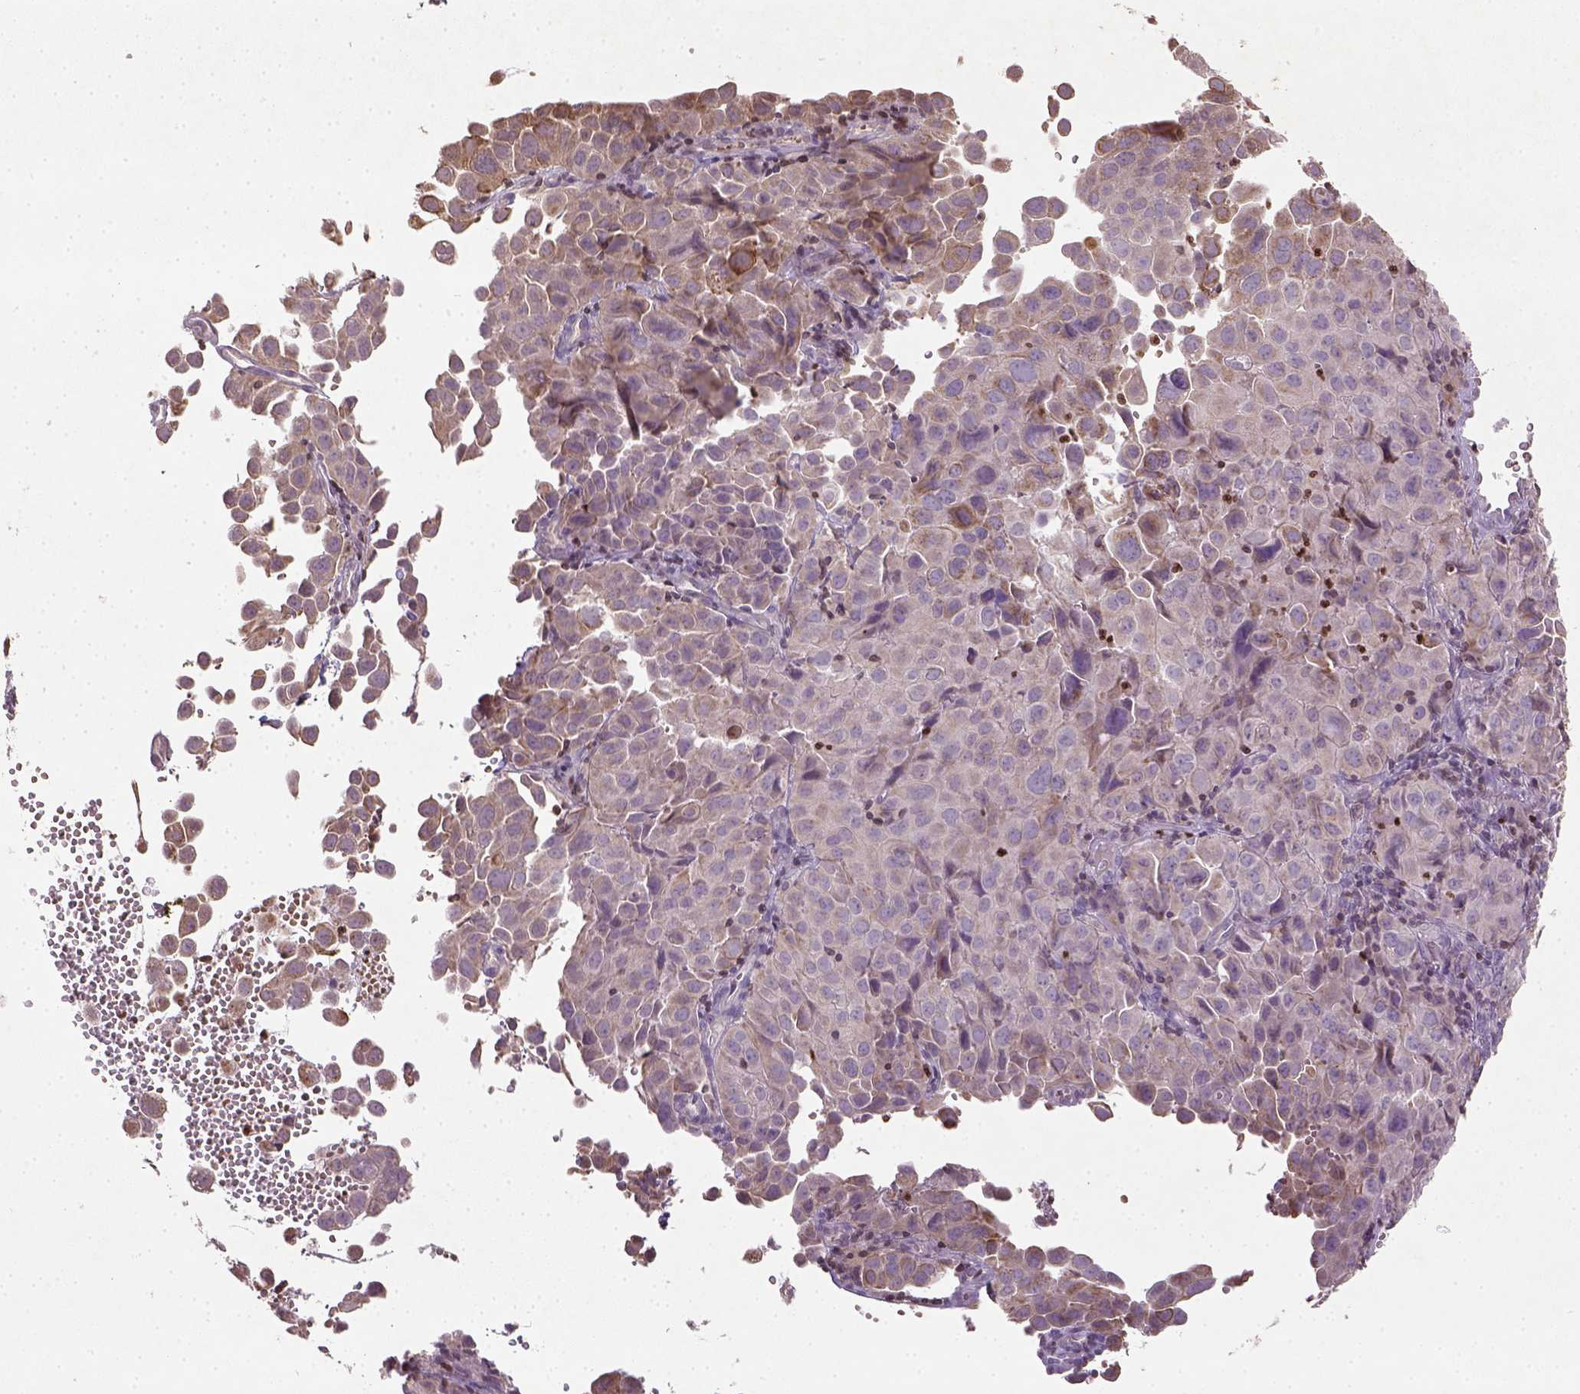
{"staining": {"intensity": "weak", "quantity": "<25%", "location": "cytoplasmic/membranous"}, "tissue": "cervical cancer", "cell_type": "Tumor cells", "image_type": "cancer", "snomed": [{"axis": "morphology", "description": "Squamous cell carcinoma, NOS"}, {"axis": "topography", "description": "Cervix"}], "caption": "A histopathology image of human squamous cell carcinoma (cervical) is negative for staining in tumor cells.", "gene": "NUDT3", "patient": {"sex": "female", "age": 55}}